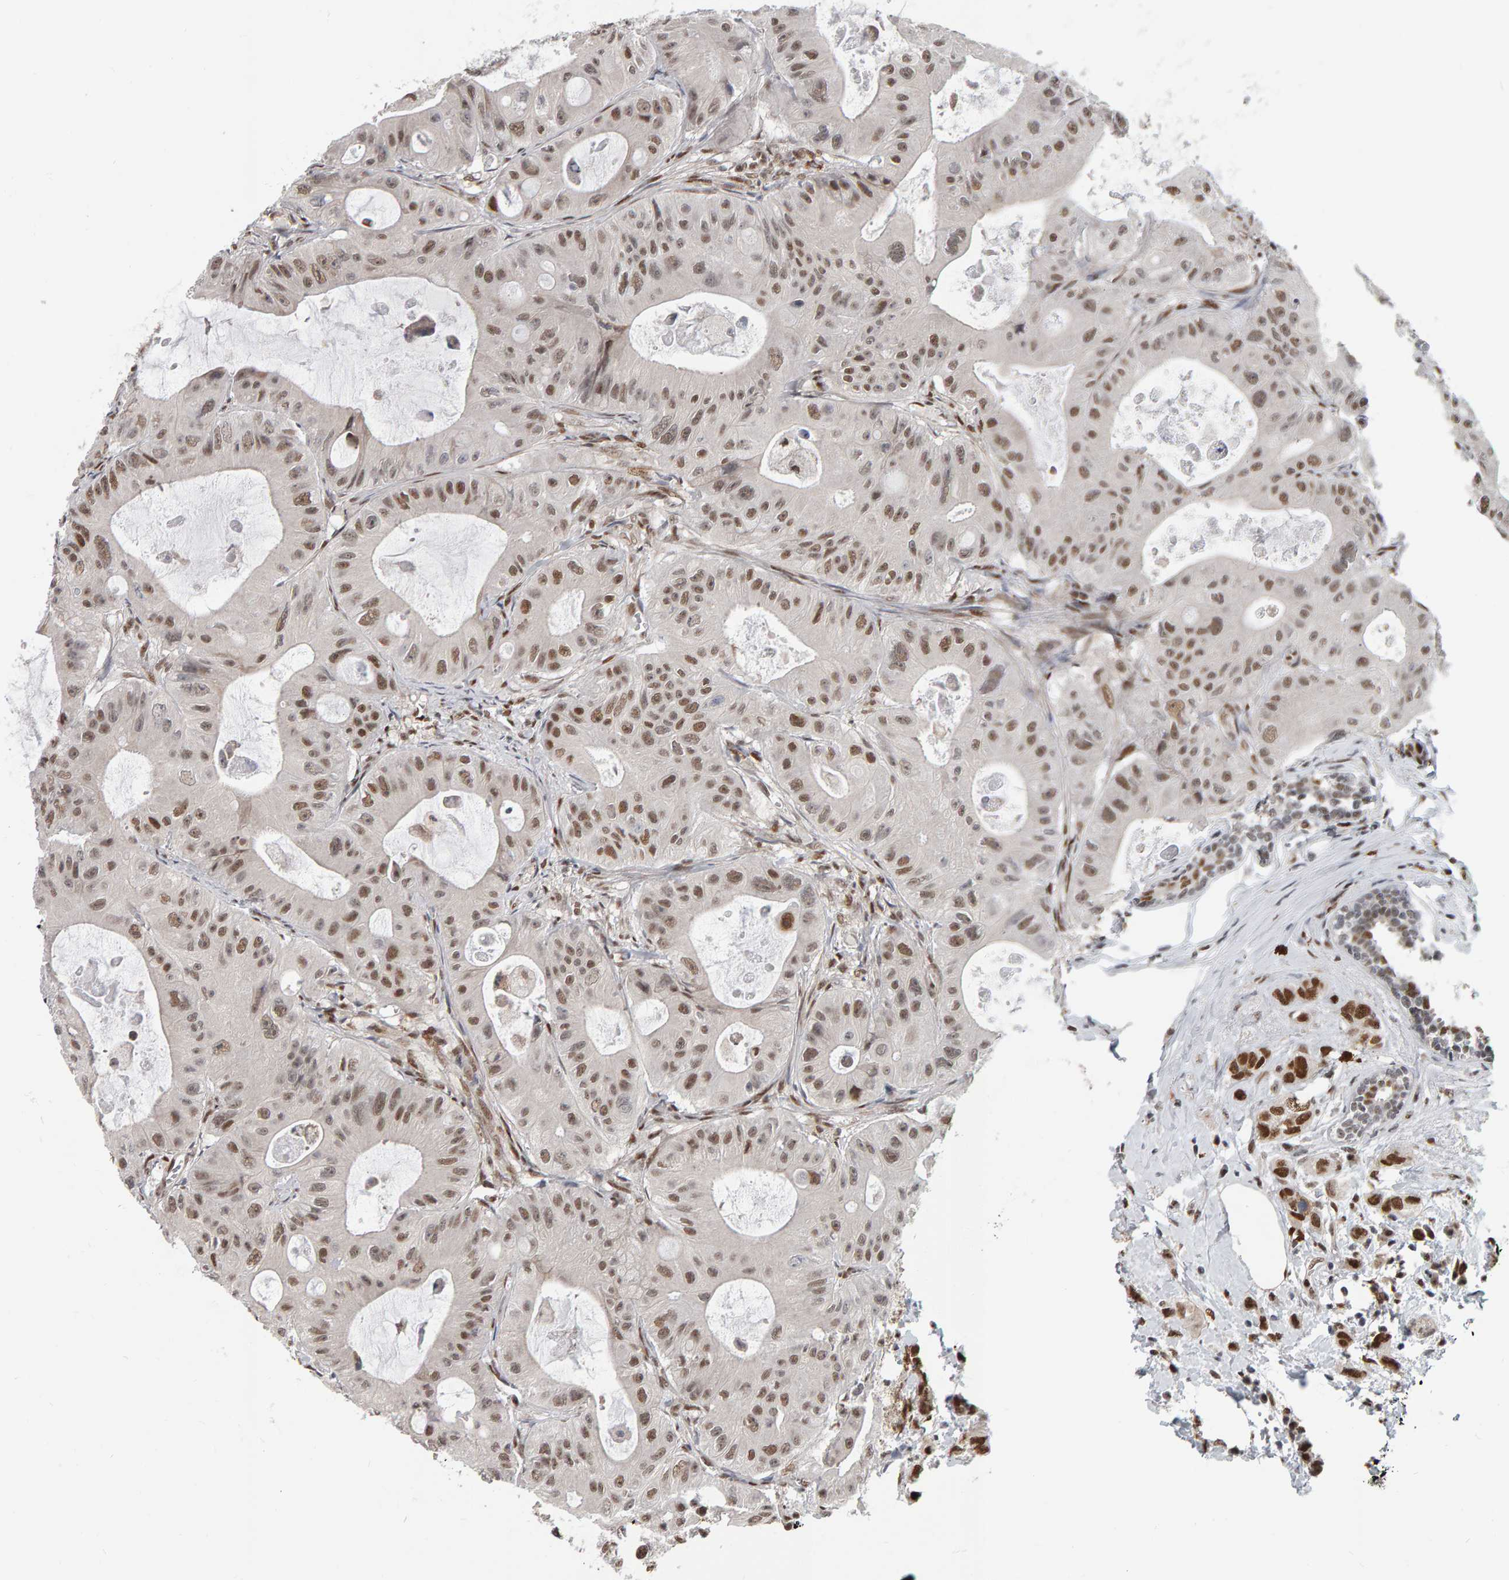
{"staining": {"intensity": "moderate", "quantity": ">75%", "location": "nuclear"}, "tissue": "colorectal cancer", "cell_type": "Tumor cells", "image_type": "cancer", "snomed": [{"axis": "morphology", "description": "Adenocarcinoma, NOS"}, {"axis": "topography", "description": "Colon"}], "caption": "Colorectal cancer (adenocarcinoma) stained with DAB (3,3'-diaminobenzidine) immunohistochemistry displays medium levels of moderate nuclear positivity in approximately >75% of tumor cells.", "gene": "ATF7IP", "patient": {"sex": "female", "age": 46}}